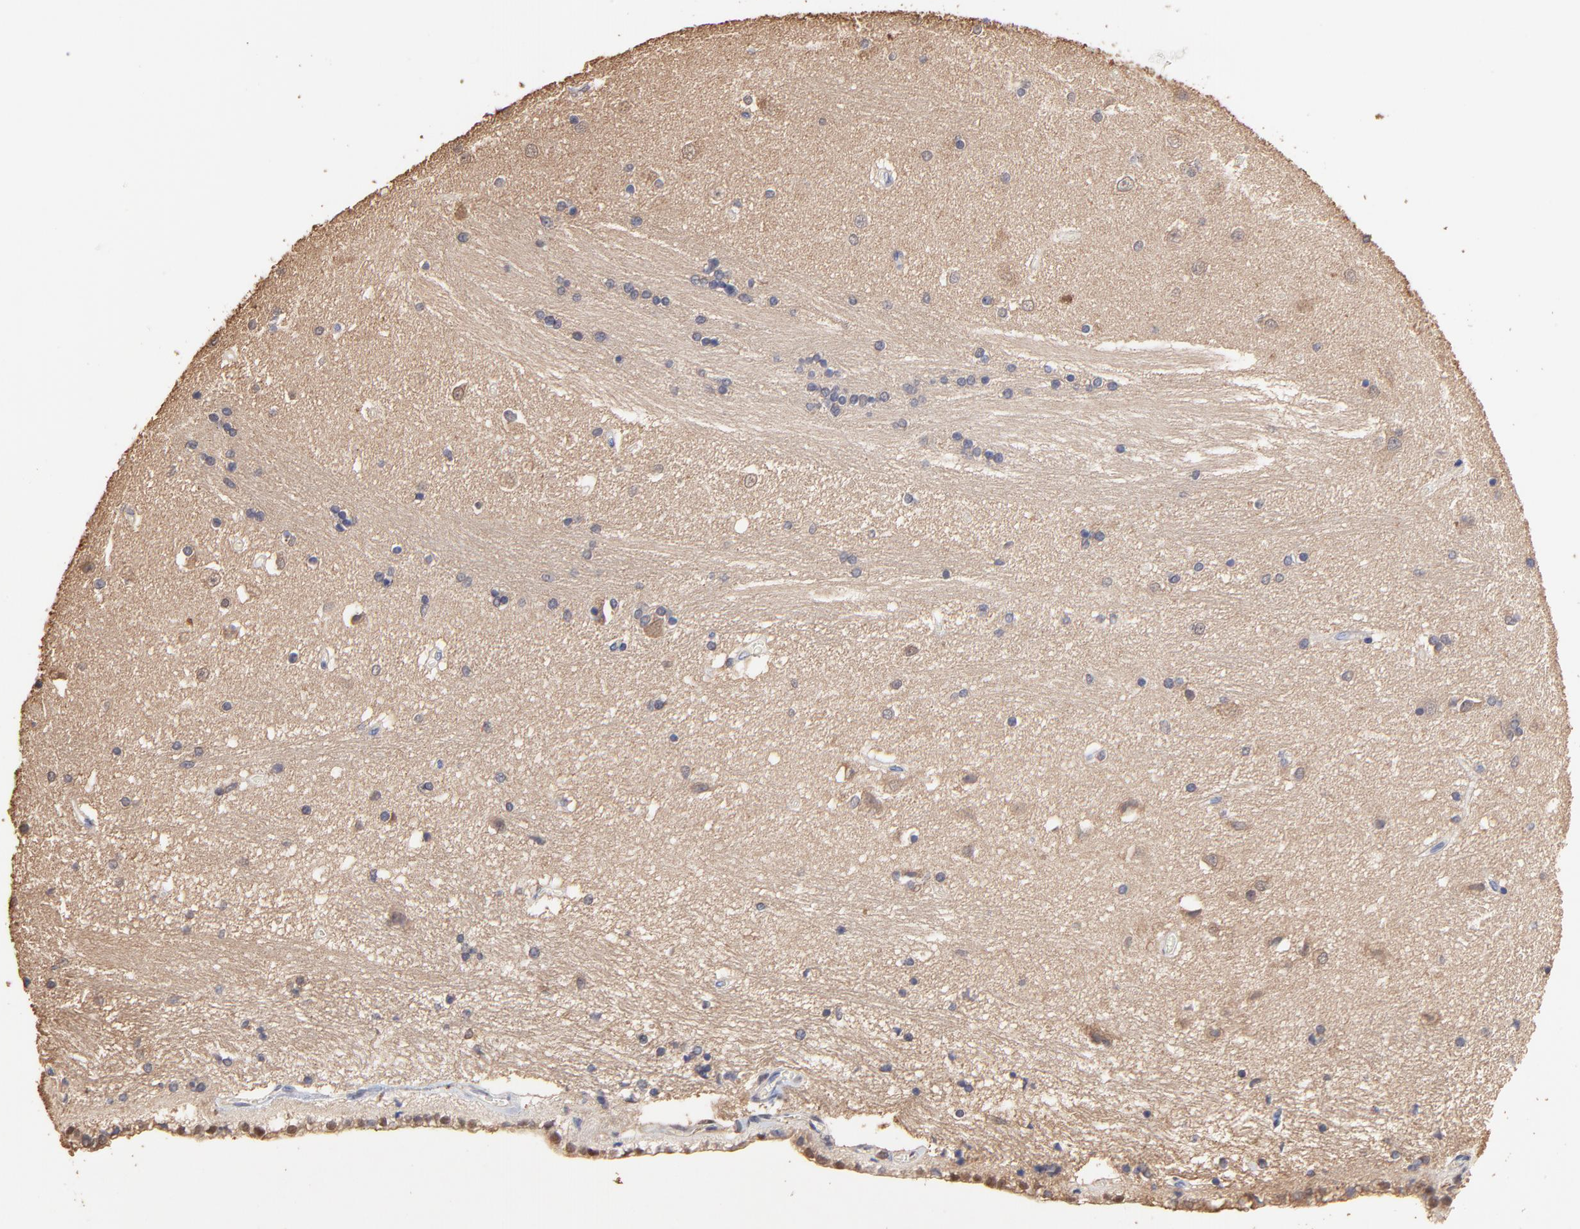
{"staining": {"intensity": "negative", "quantity": "none", "location": "none"}, "tissue": "hippocampus", "cell_type": "Glial cells", "image_type": "normal", "snomed": [{"axis": "morphology", "description": "Normal tissue, NOS"}, {"axis": "topography", "description": "Hippocampus"}], "caption": "DAB (3,3'-diaminobenzidine) immunohistochemical staining of normal human hippocampus demonstrates no significant expression in glial cells.", "gene": "BIRC5", "patient": {"sex": "female", "age": 54}}